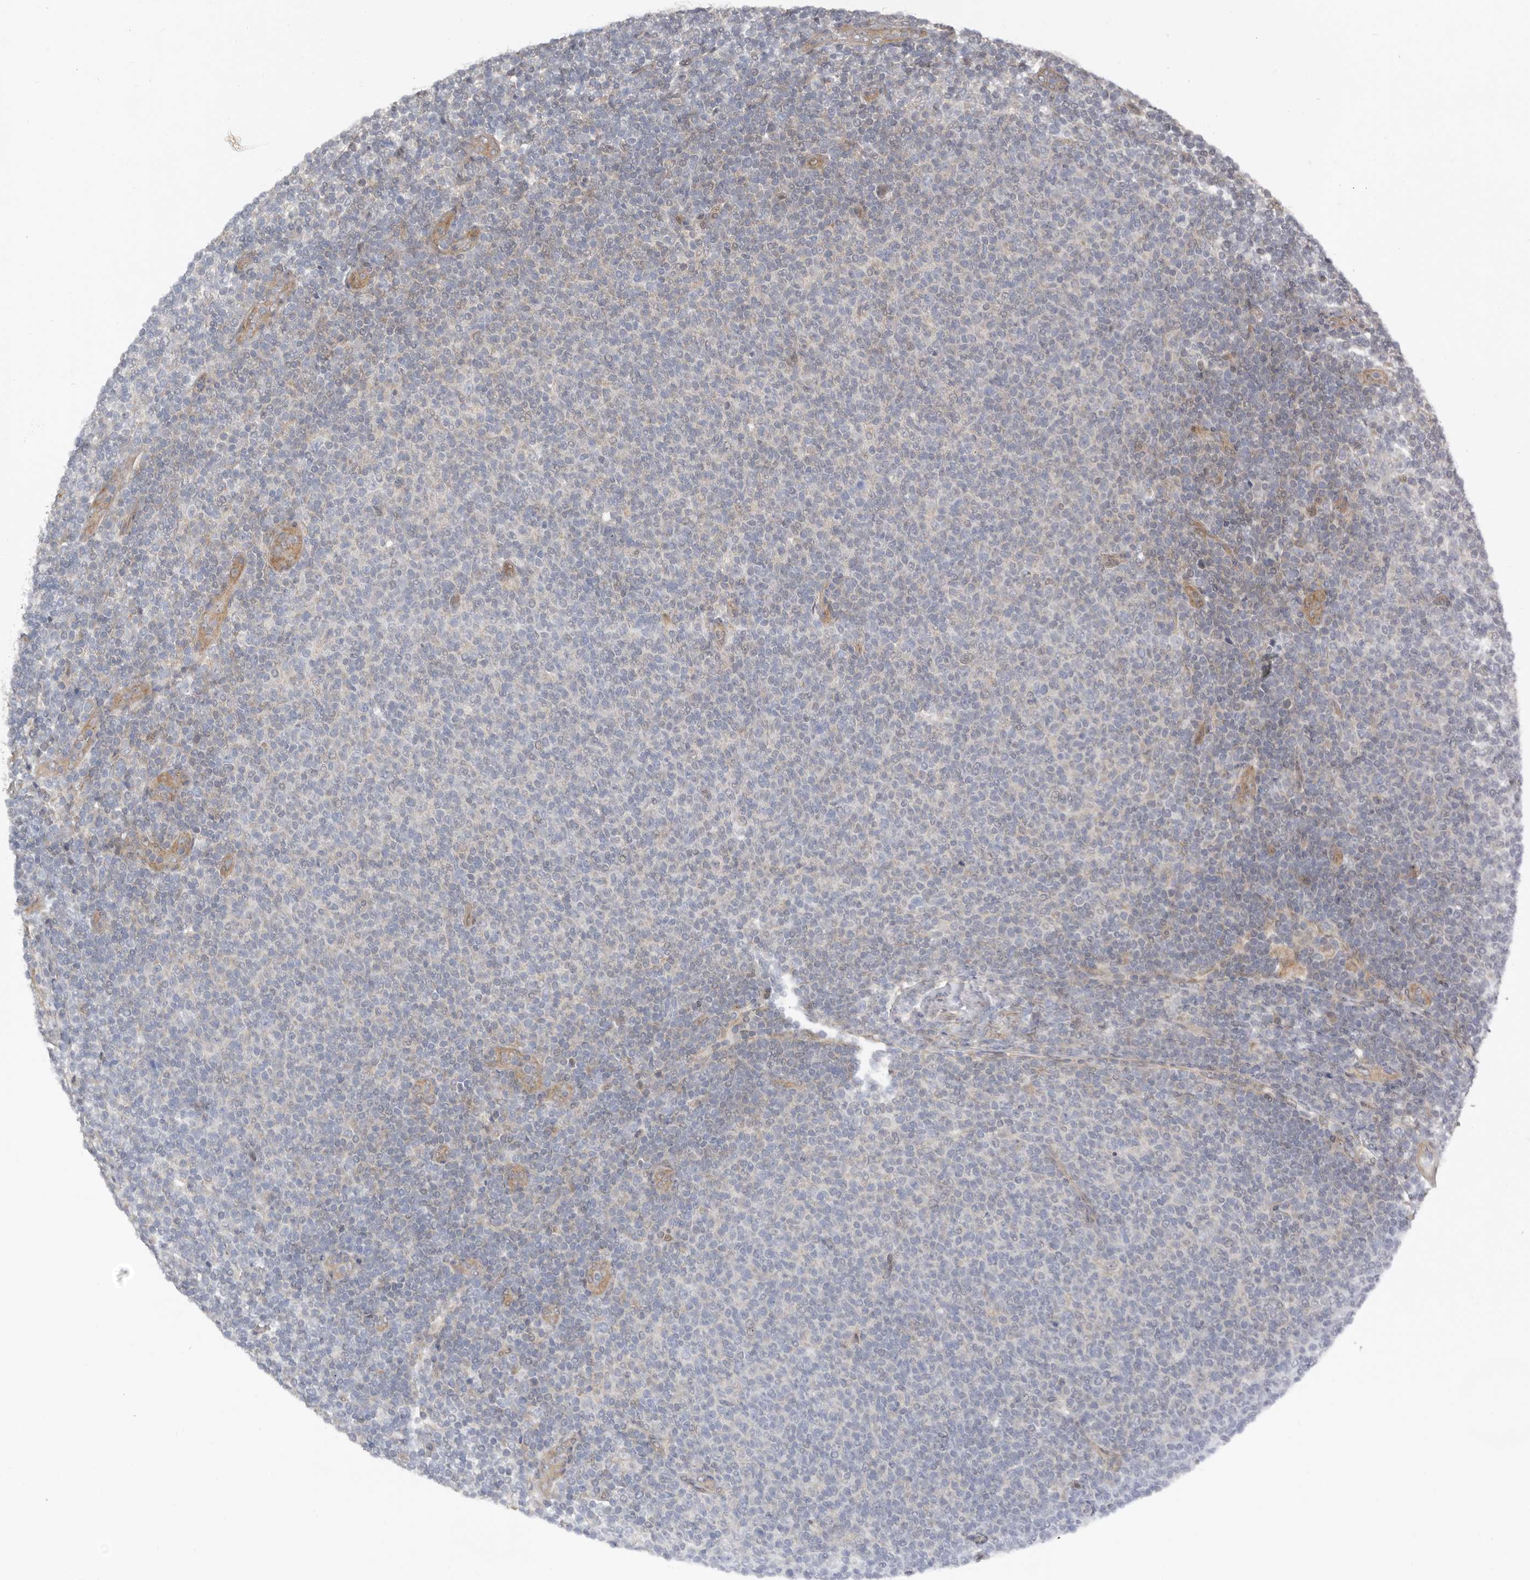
{"staining": {"intensity": "negative", "quantity": "none", "location": "none"}, "tissue": "lymphoma", "cell_type": "Tumor cells", "image_type": "cancer", "snomed": [{"axis": "morphology", "description": "Malignant lymphoma, non-Hodgkin's type, Low grade"}, {"axis": "topography", "description": "Lymph node"}], "caption": "Immunohistochemical staining of human malignant lymphoma, non-Hodgkin's type (low-grade) displays no significant positivity in tumor cells.", "gene": "SBDS", "patient": {"sex": "male", "age": 66}}